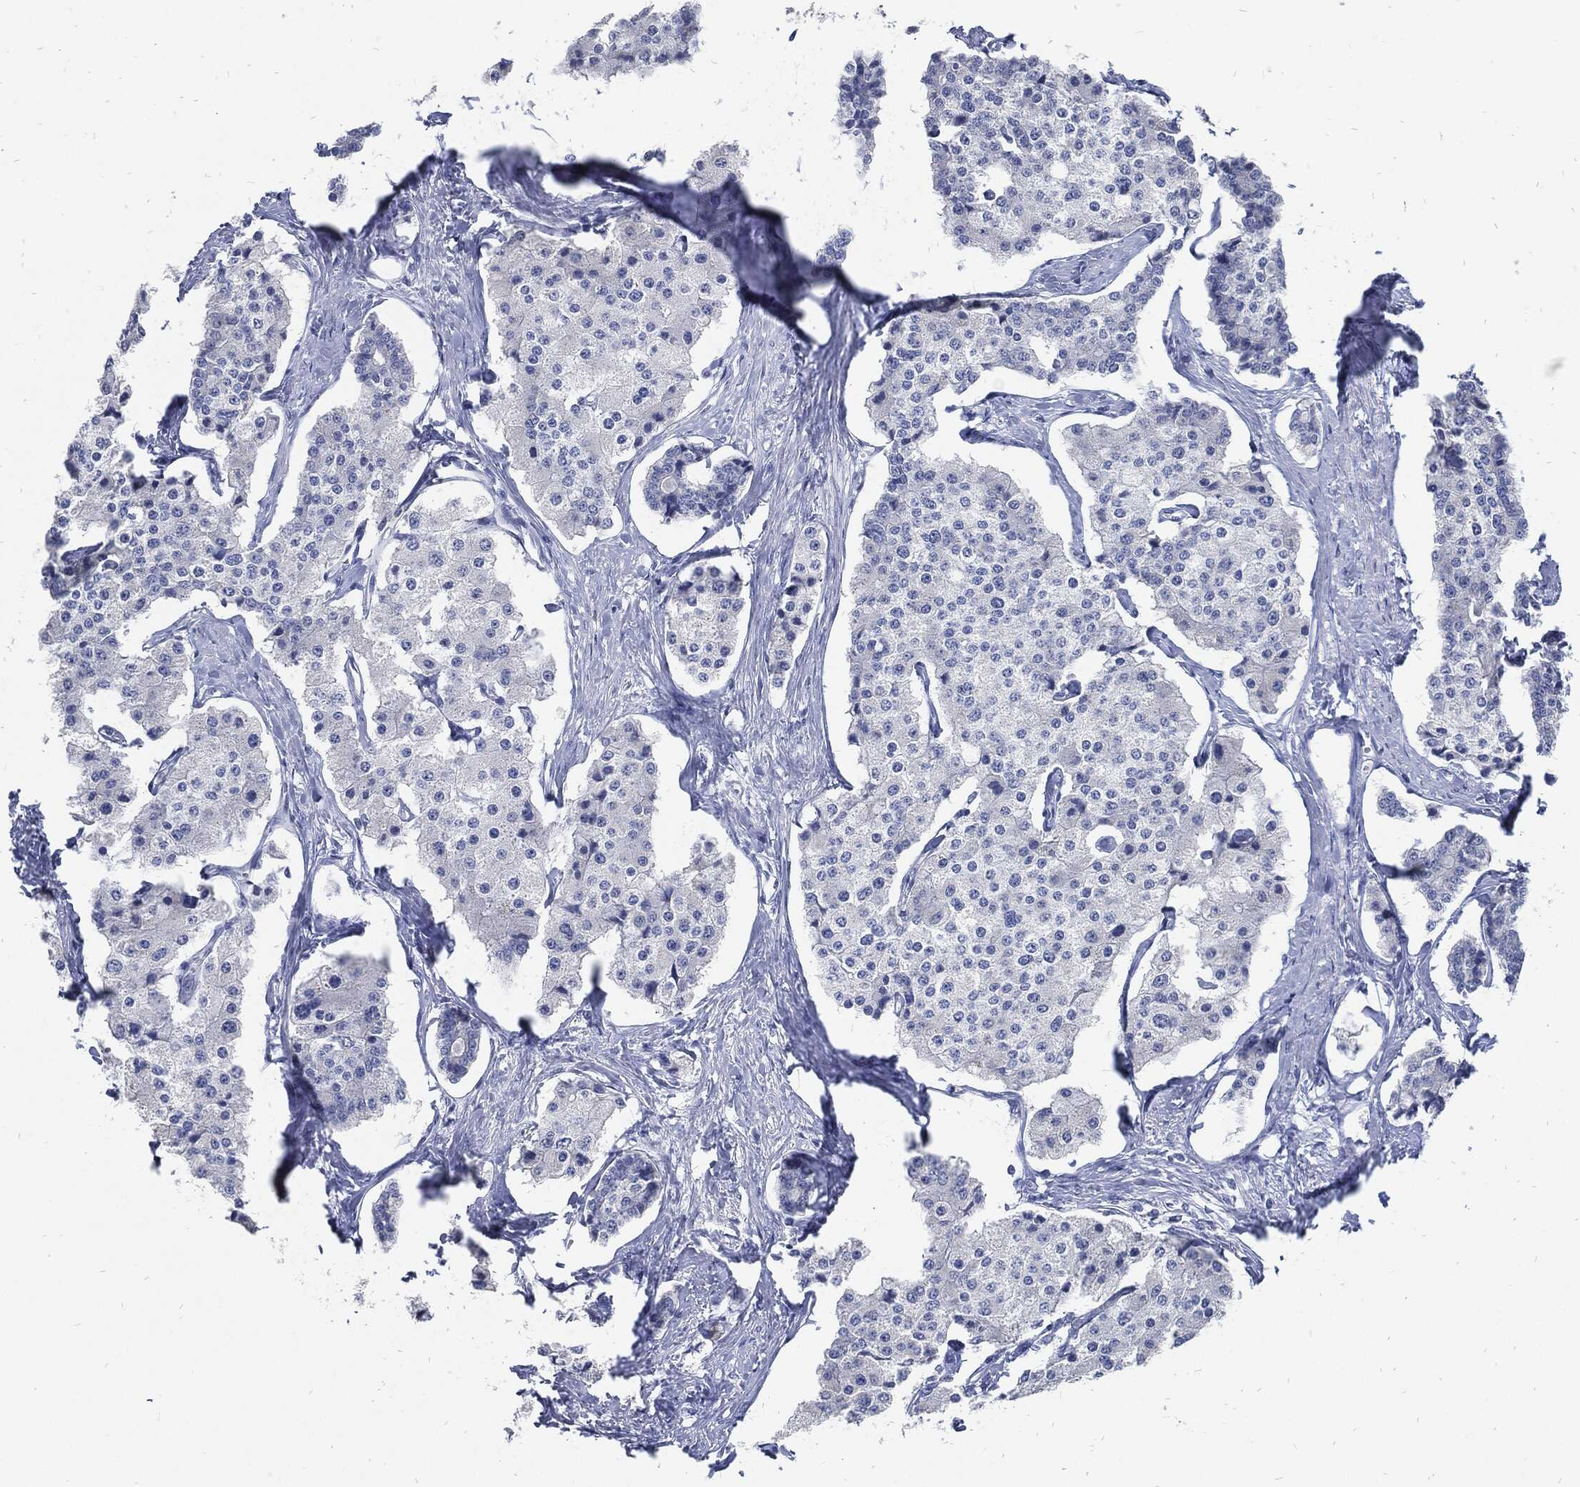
{"staining": {"intensity": "negative", "quantity": "none", "location": "none"}, "tissue": "carcinoid", "cell_type": "Tumor cells", "image_type": "cancer", "snomed": [{"axis": "morphology", "description": "Carcinoid, malignant, NOS"}, {"axis": "topography", "description": "Small intestine"}], "caption": "High power microscopy histopathology image of an immunohistochemistry (IHC) micrograph of malignant carcinoid, revealing no significant staining in tumor cells.", "gene": "FABP4", "patient": {"sex": "female", "age": 65}}